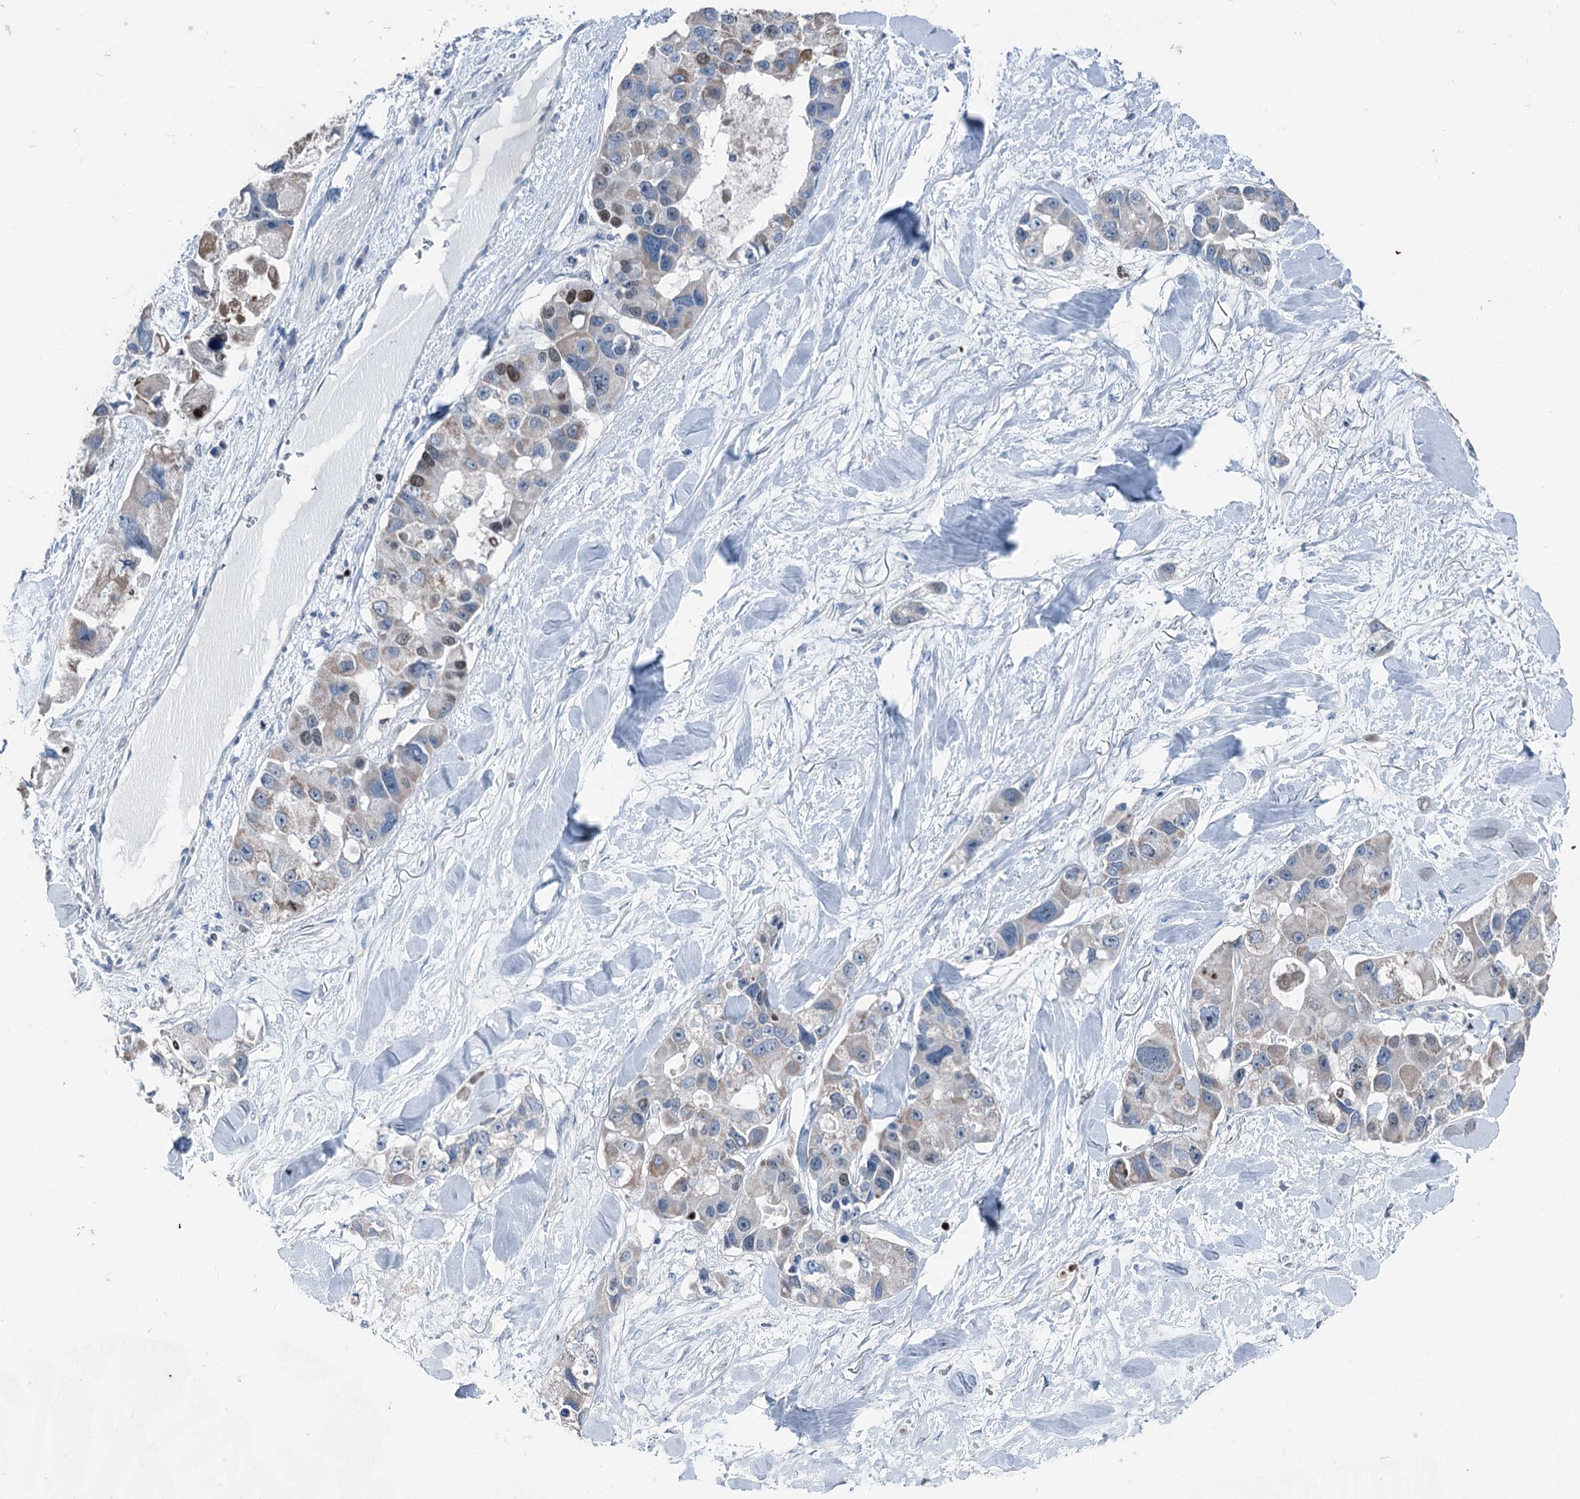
{"staining": {"intensity": "moderate", "quantity": "25%-75%", "location": "cytoplasmic/membranous,nuclear"}, "tissue": "lung cancer", "cell_type": "Tumor cells", "image_type": "cancer", "snomed": [{"axis": "morphology", "description": "Adenocarcinoma, NOS"}, {"axis": "topography", "description": "Lung"}], "caption": "An immunohistochemistry (IHC) histopathology image of tumor tissue is shown. Protein staining in brown highlights moderate cytoplasmic/membranous and nuclear positivity in adenocarcinoma (lung) within tumor cells. (Brightfield microscopy of DAB IHC at high magnification).", "gene": "ELP4", "patient": {"sex": "female", "age": 54}}